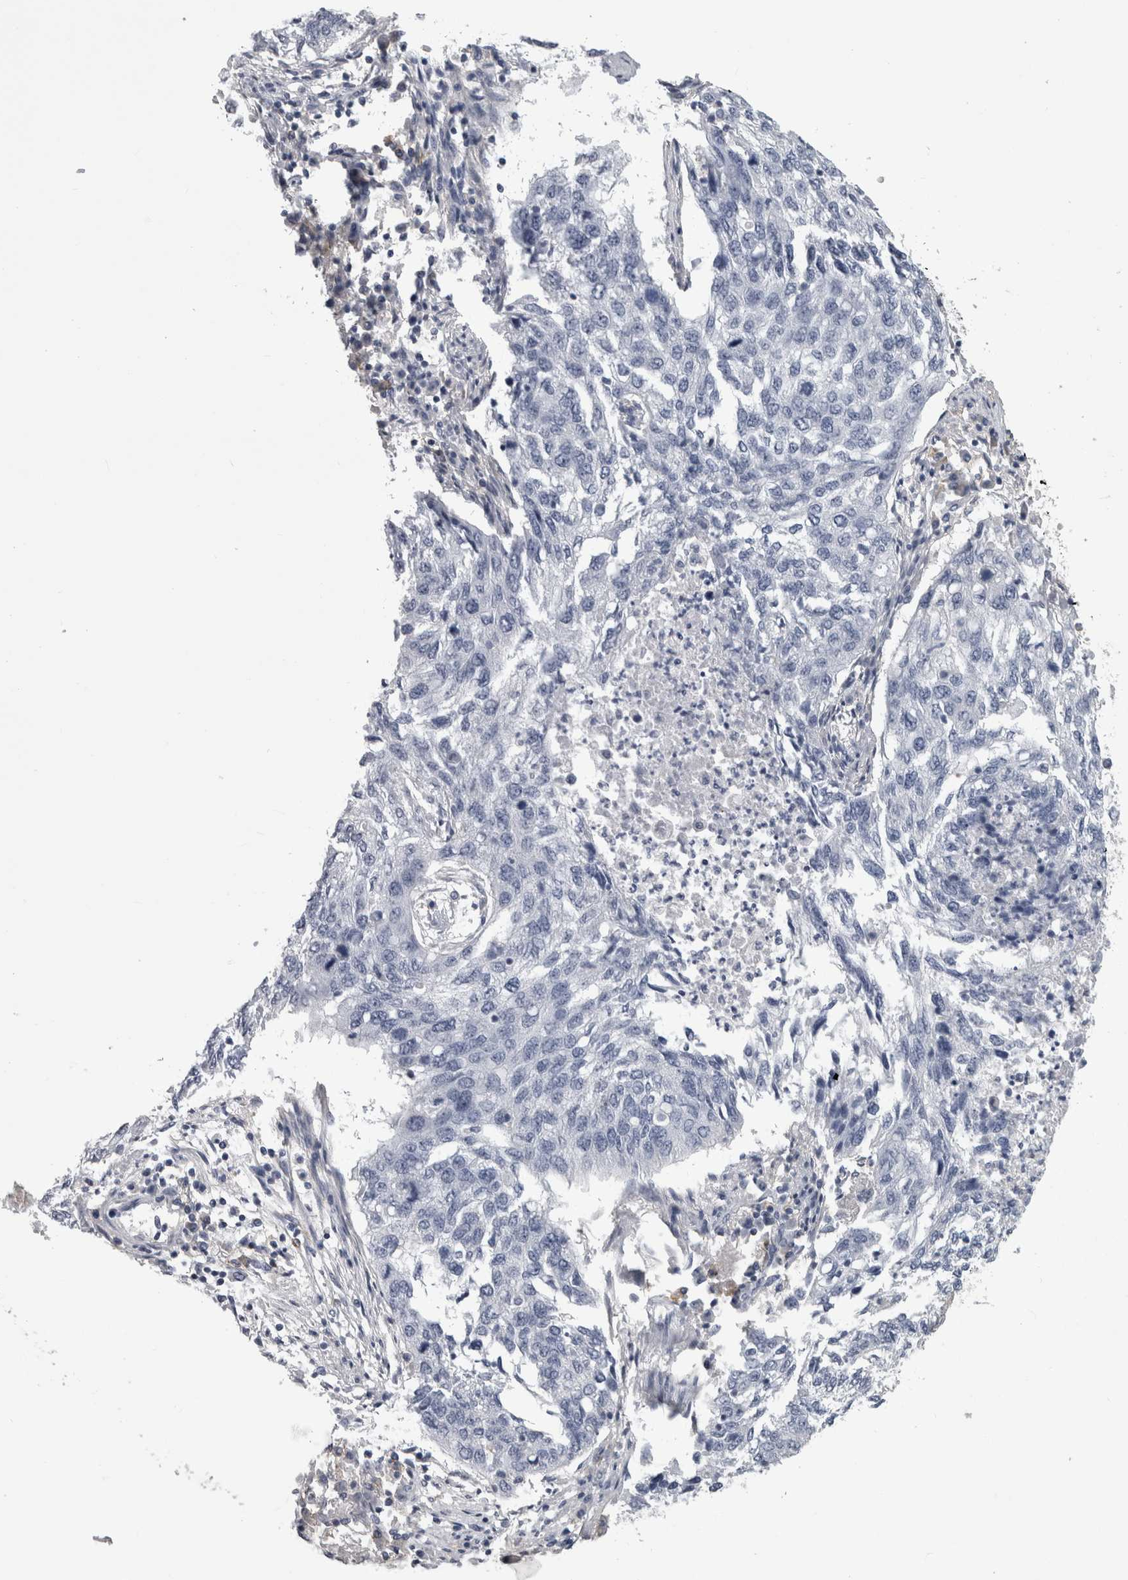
{"staining": {"intensity": "negative", "quantity": "none", "location": "none"}, "tissue": "lung cancer", "cell_type": "Tumor cells", "image_type": "cancer", "snomed": [{"axis": "morphology", "description": "Squamous cell carcinoma, NOS"}, {"axis": "topography", "description": "Lung"}], "caption": "A histopathology image of lung cancer stained for a protein shows no brown staining in tumor cells.", "gene": "AFMID", "patient": {"sex": "female", "age": 63}}